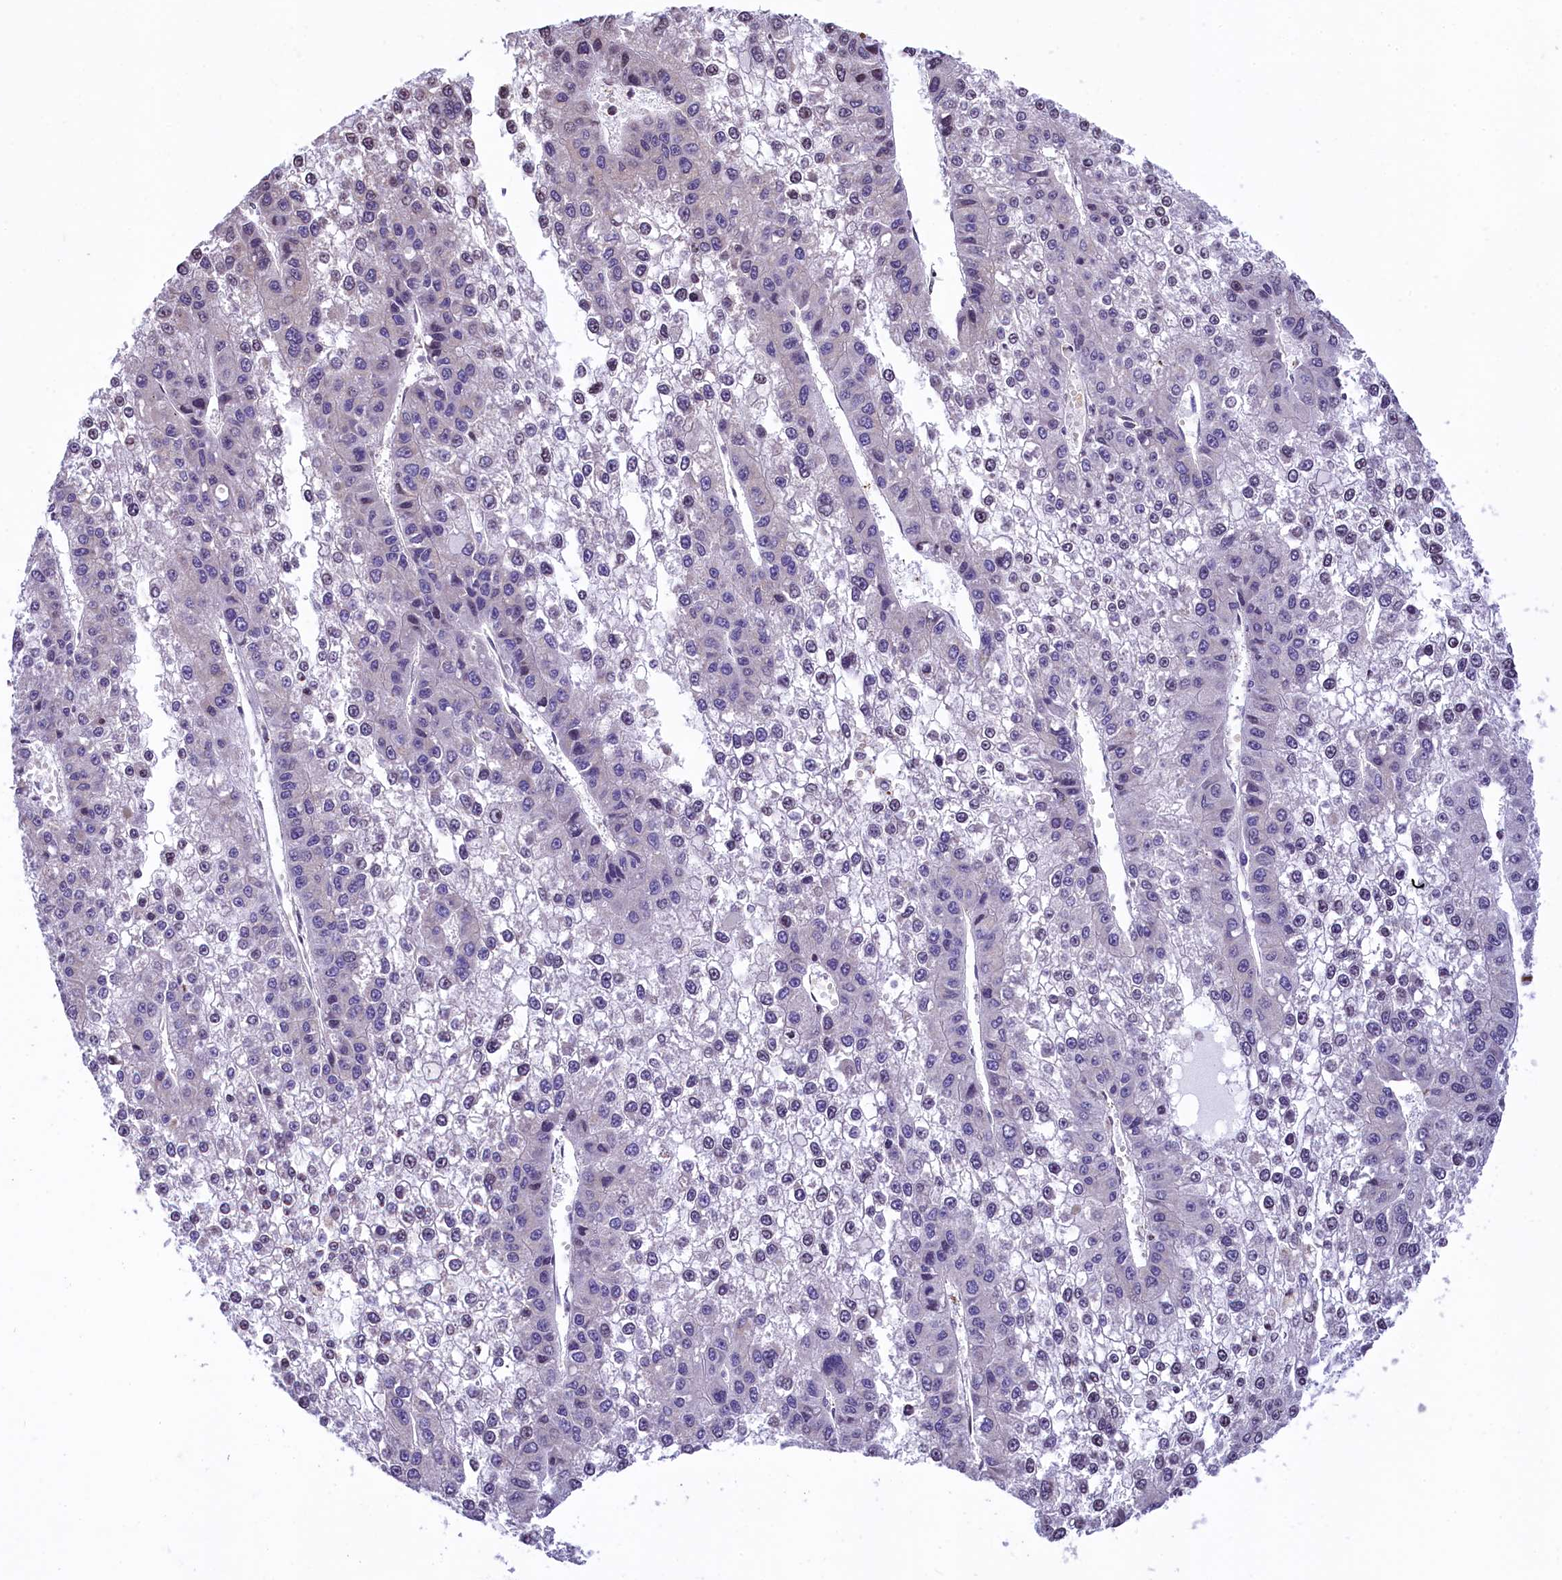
{"staining": {"intensity": "negative", "quantity": "none", "location": "none"}, "tissue": "liver cancer", "cell_type": "Tumor cells", "image_type": "cancer", "snomed": [{"axis": "morphology", "description": "Carcinoma, Hepatocellular, NOS"}, {"axis": "topography", "description": "Liver"}], "caption": "IHC micrograph of hepatocellular carcinoma (liver) stained for a protein (brown), which displays no positivity in tumor cells. Brightfield microscopy of IHC stained with DAB (3,3'-diaminobenzidine) (brown) and hematoxylin (blue), captured at high magnification.", "gene": "ZNF2", "patient": {"sex": "female", "age": 73}}